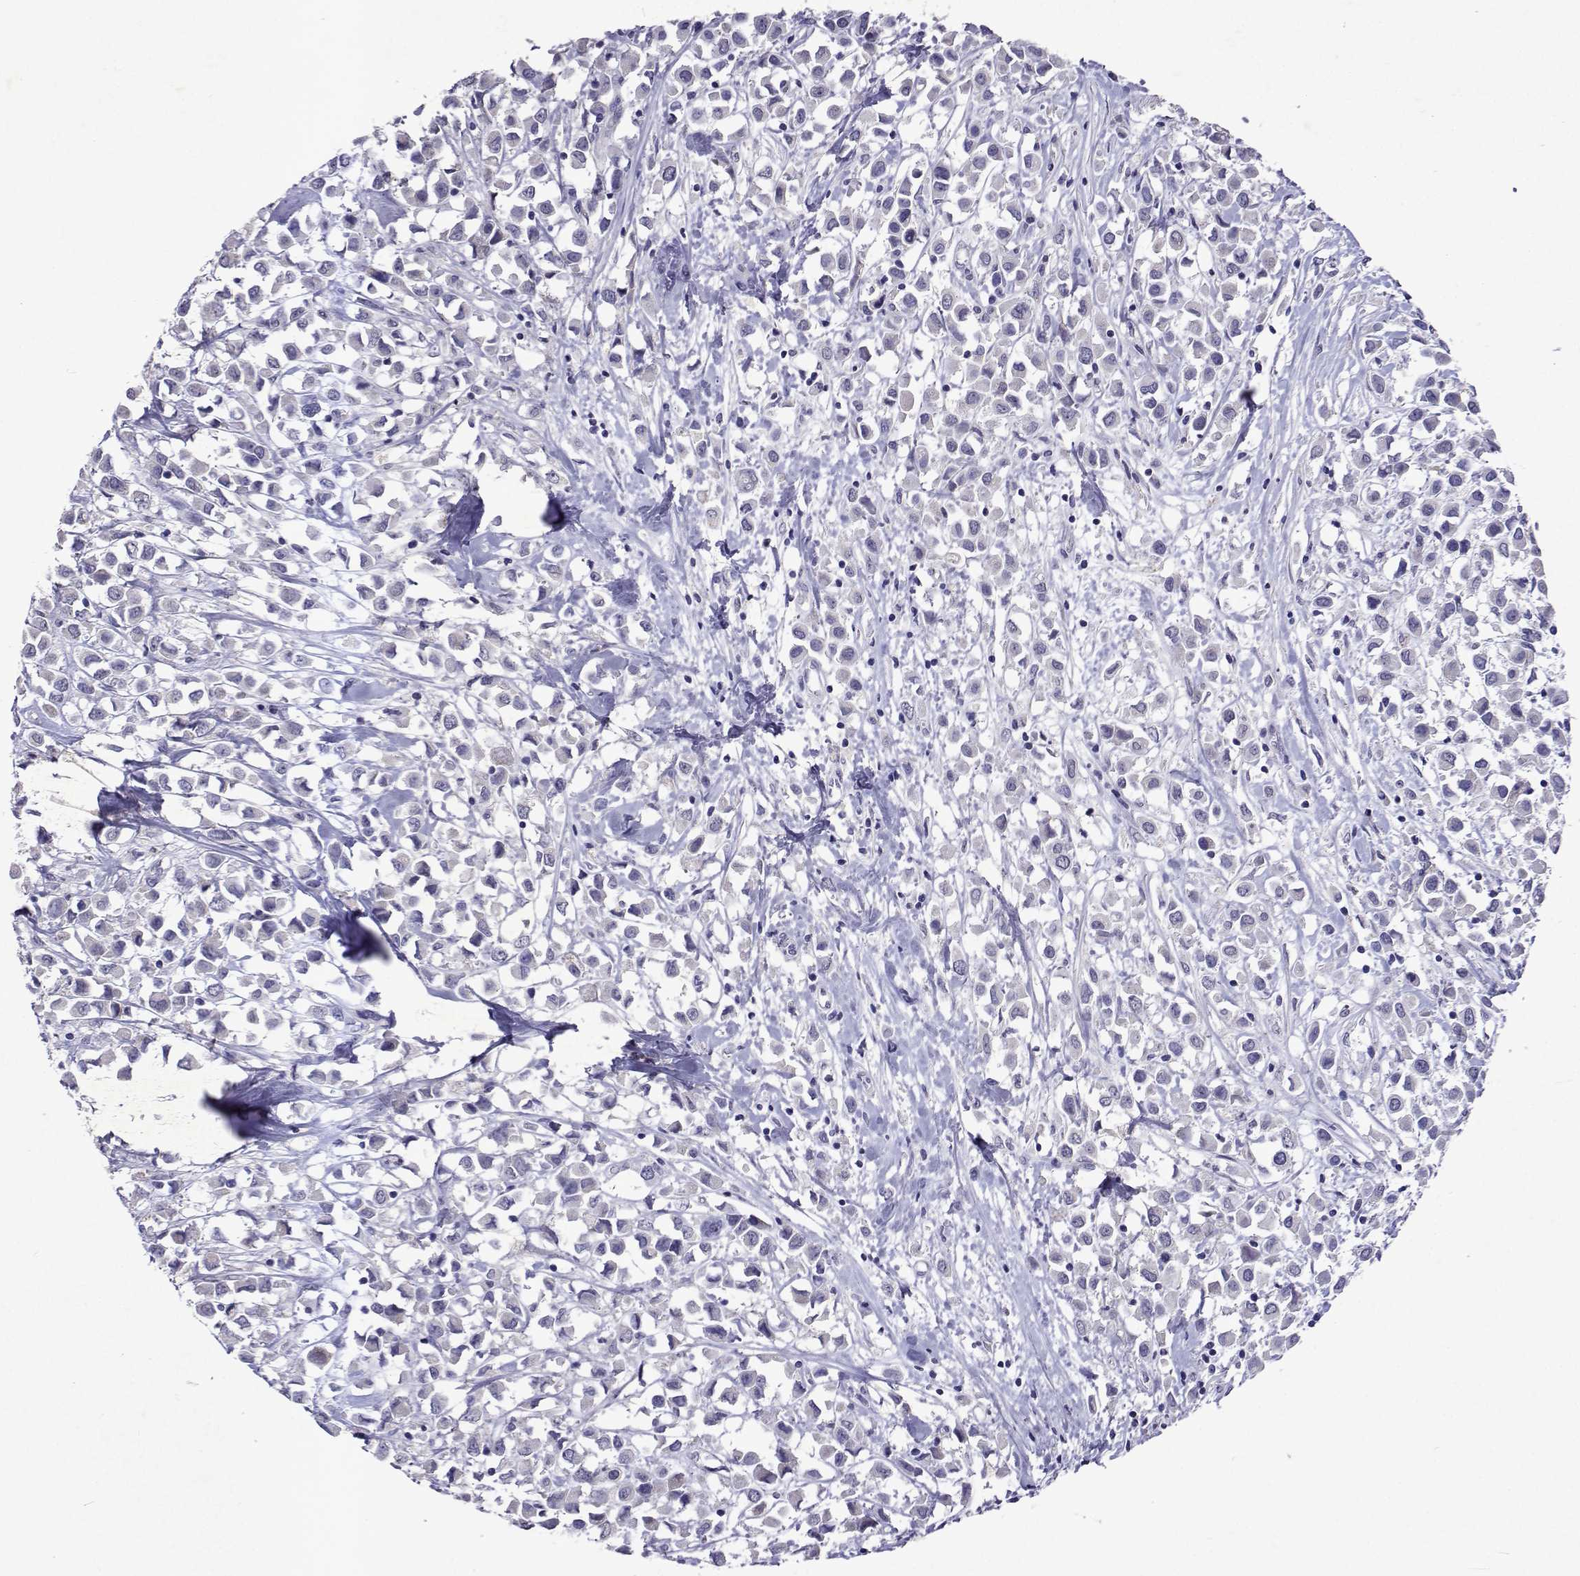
{"staining": {"intensity": "negative", "quantity": "none", "location": "none"}, "tissue": "breast cancer", "cell_type": "Tumor cells", "image_type": "cancer", "snomed": [{"axis": "morphology", "description": "Duct carcinoma"}, {"axis": "topography", "description": "Breast"}], "caption": "DAB immunohistochemical staining of human breast cancer (infiltrating ductal carcinoma) demonstrates no significant positivity in tumor cells. (DAB (3,3'-diaminobenzidine) immunohistochemistry with hematoxylin counter stain).", "gene": "DUSP28", "patient": {"sex": "female", "age": 61}}